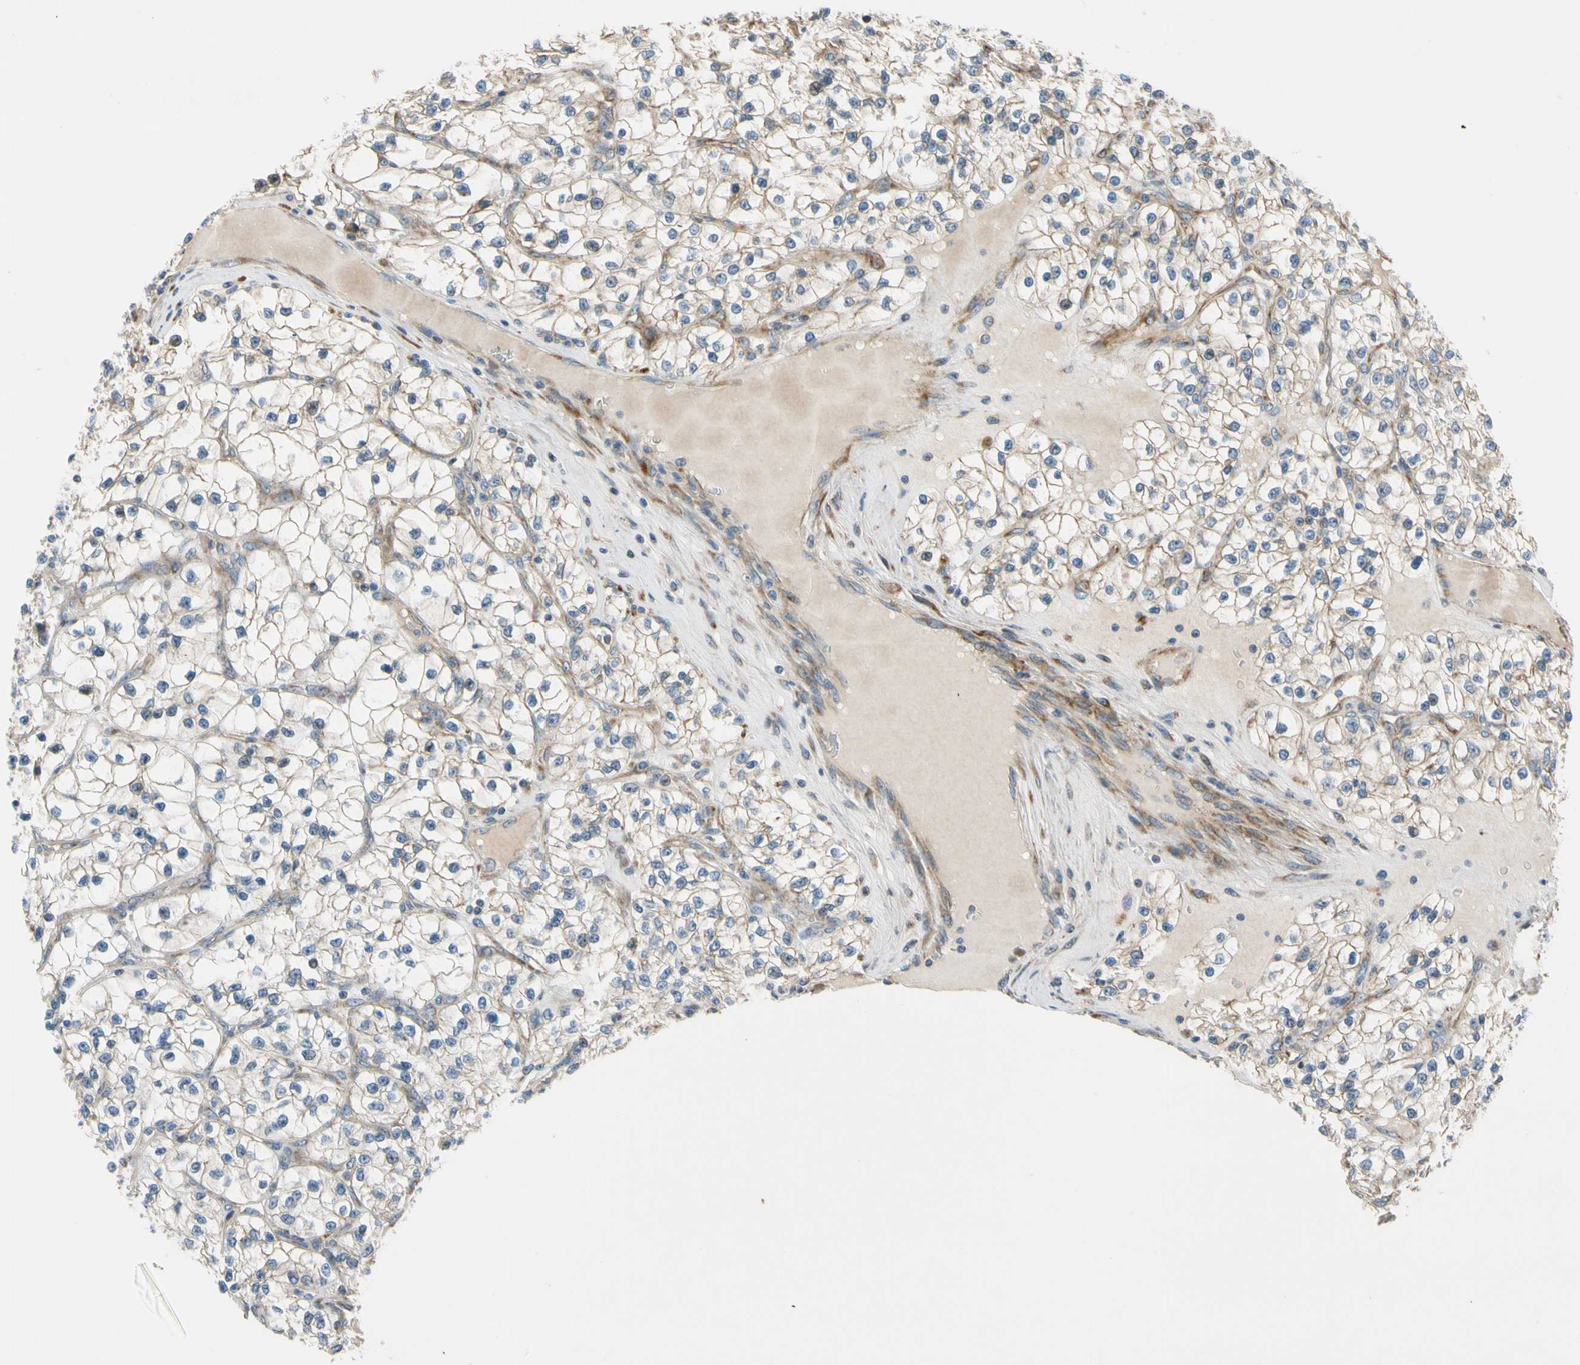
{"staining": {"intensity": "weak", "quantity": ">75%", "location": "cytoplasmic/membranous"}, "tissue": "renal cancer", "cell_type": "Tumor cells", "image_type": "cancer", "snomed": [{"axis": "morphology", "description": "Adenocarcinoma, NOS"}, {"axis": "topography", "description": "Kidney"}], "caption": "Renal adenocarcinoma stained for a protein (brown) shows weak cytoplasmic/membranous positive expression in approximately >75% of tumor cells.", "gene": "MST1R", "patient": {"sex": "female", "age": 57}}